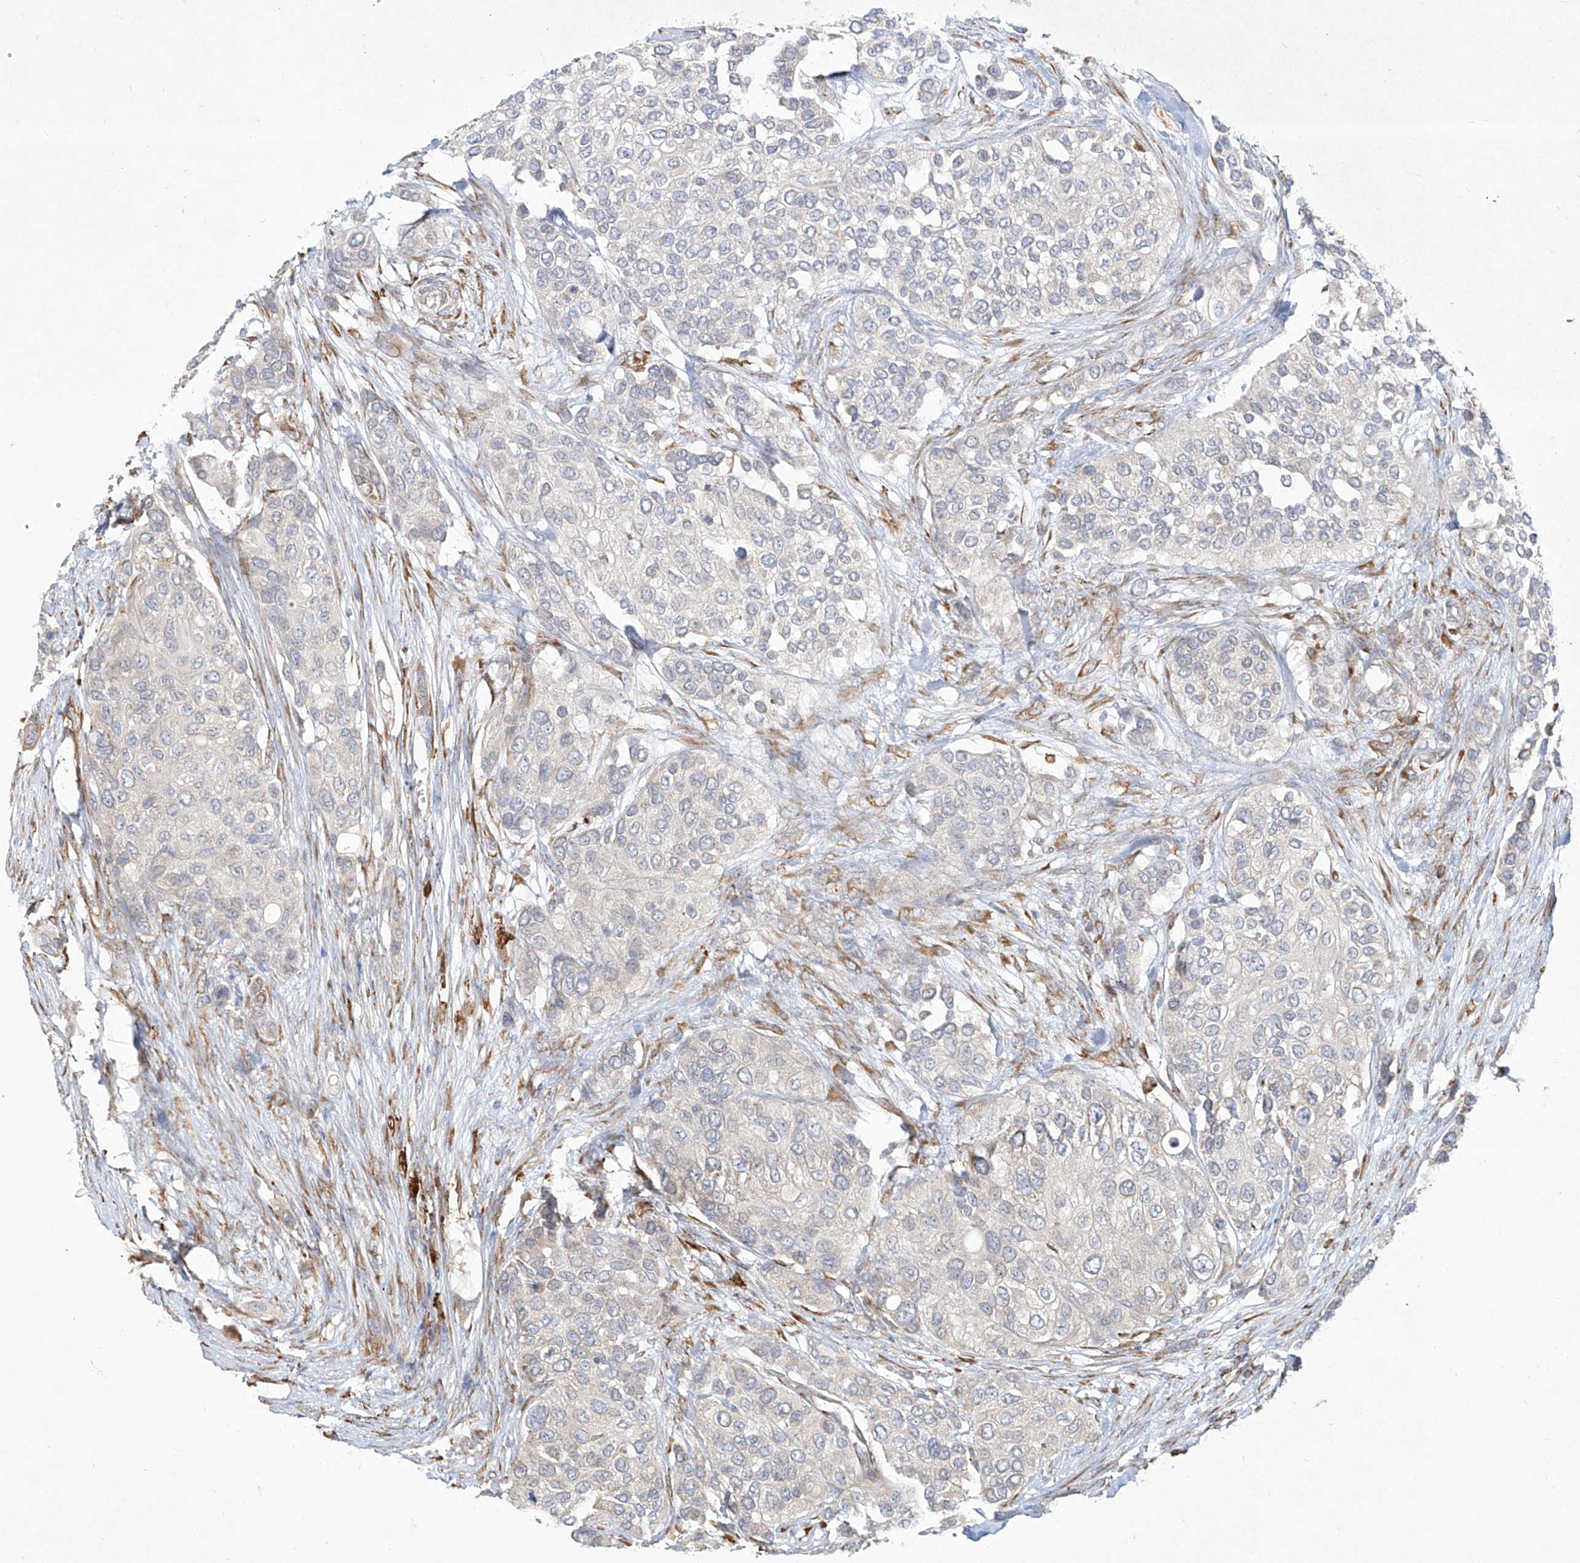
{"staining": {"intensity": "negative", "quantity": "none", "location": "none"}, "tissue": "urothelial cancer", "cell_type": "Tumor cells", "image_type": "cancer", "snomed": [{"axis": "morphology", "description": "Urothelial carcinoma, High grade"}, {"axis": "topography", "description": "Urinary bladder"}], "caption": "Tumor cells show no significant expression in urothelial cancer.", "gene": "CD209", "patient": {"sex": "female", "age": 56}}